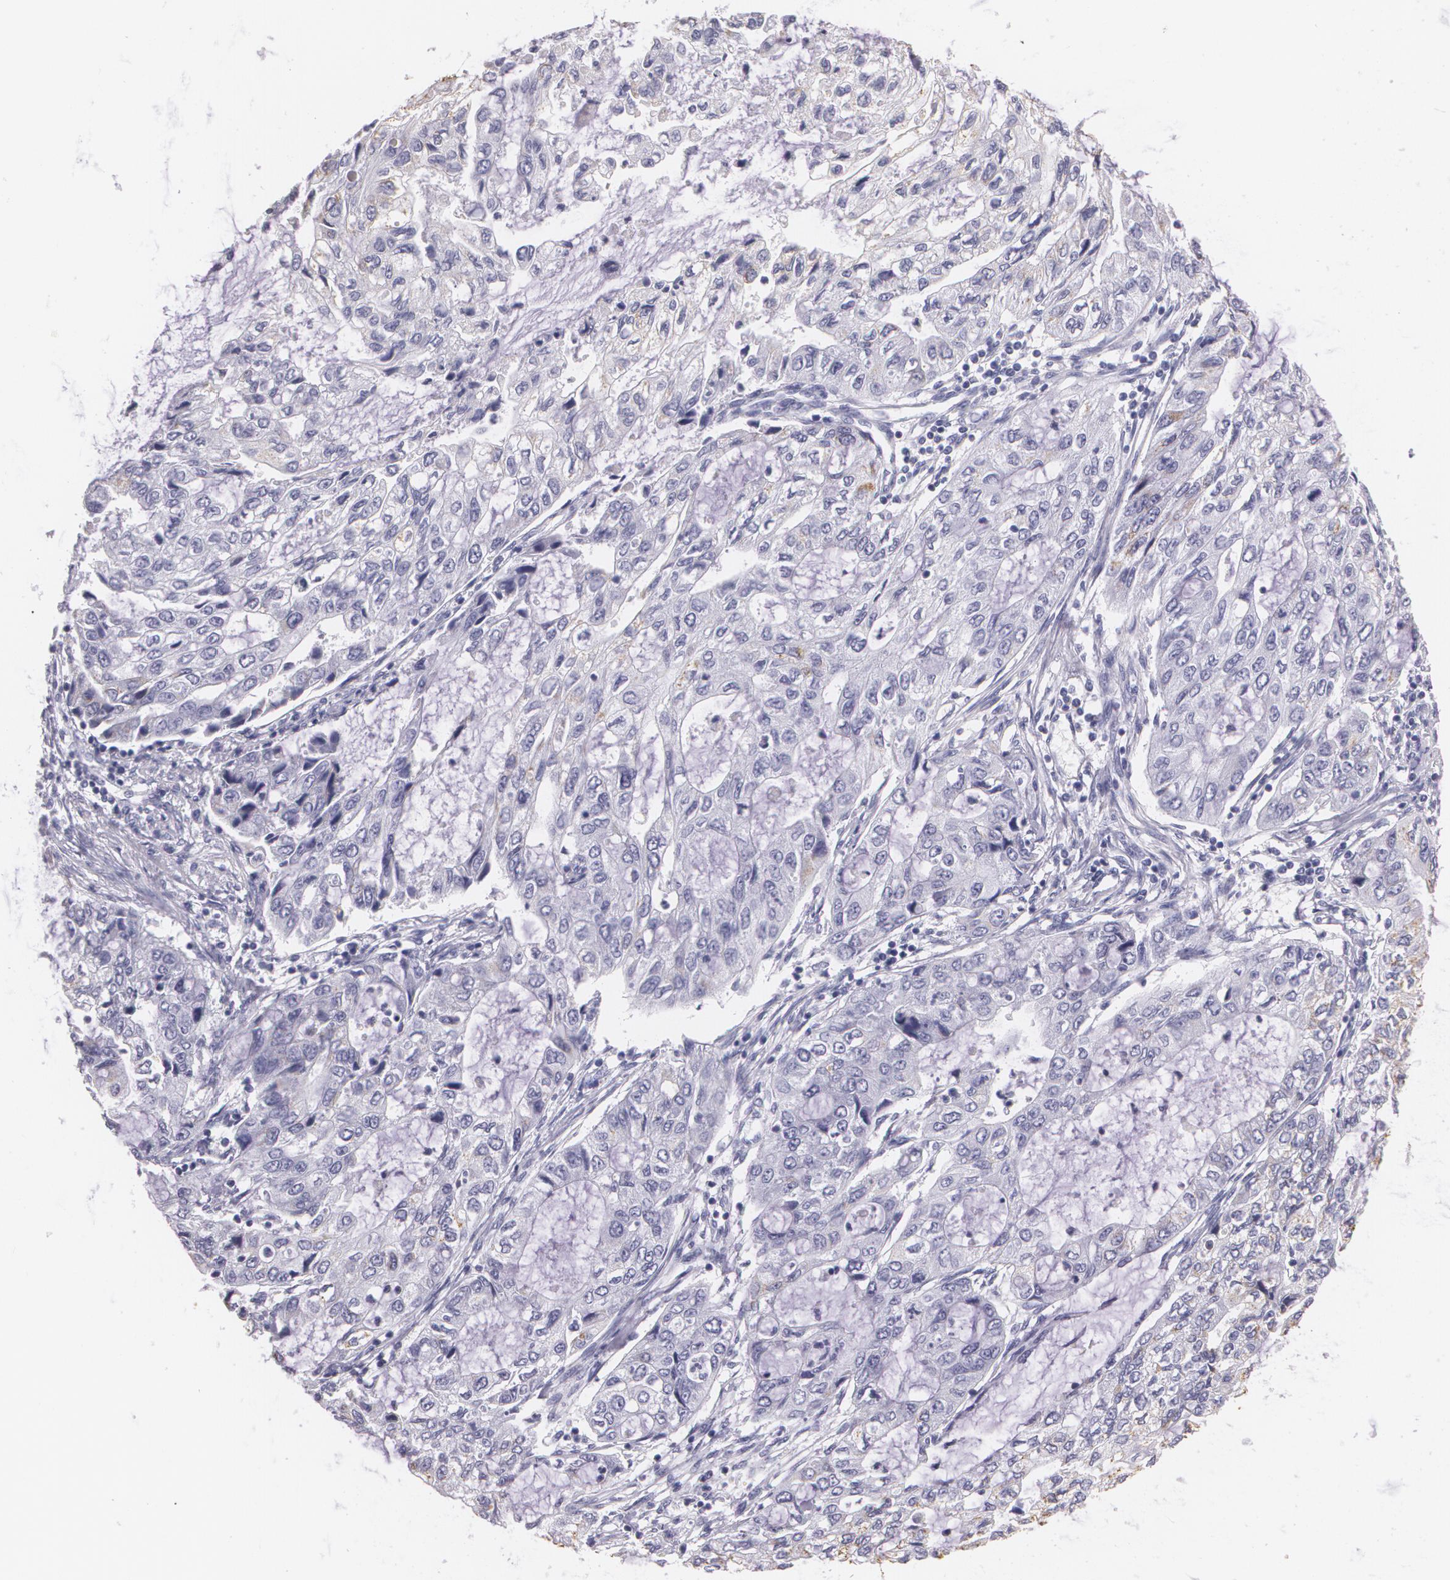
{"staining": {"intensity": "negative", "quantity": "none", "location": "none"}, "tissue": "stomach cancer", "cell_type": "Tumor cells", "image_type": "cancer", "snomed": [{"axis": "morphology", "description": "Adenocarcinoma, NOS"}, {"axis": "topography", "description": "Stomach, upper"}], "caption": "High magnification brightfield microscopy of stomach cancer (adenocarcinoma) stained with DAB (3,3'-diaminobenzidine) (brown) and counterstained with hematoxylin (blue): tumor cells show no significant expression. Nuclei are stained in blue.", "gene": "DLG4", "patient": {"sex": "female", "age": 52}}